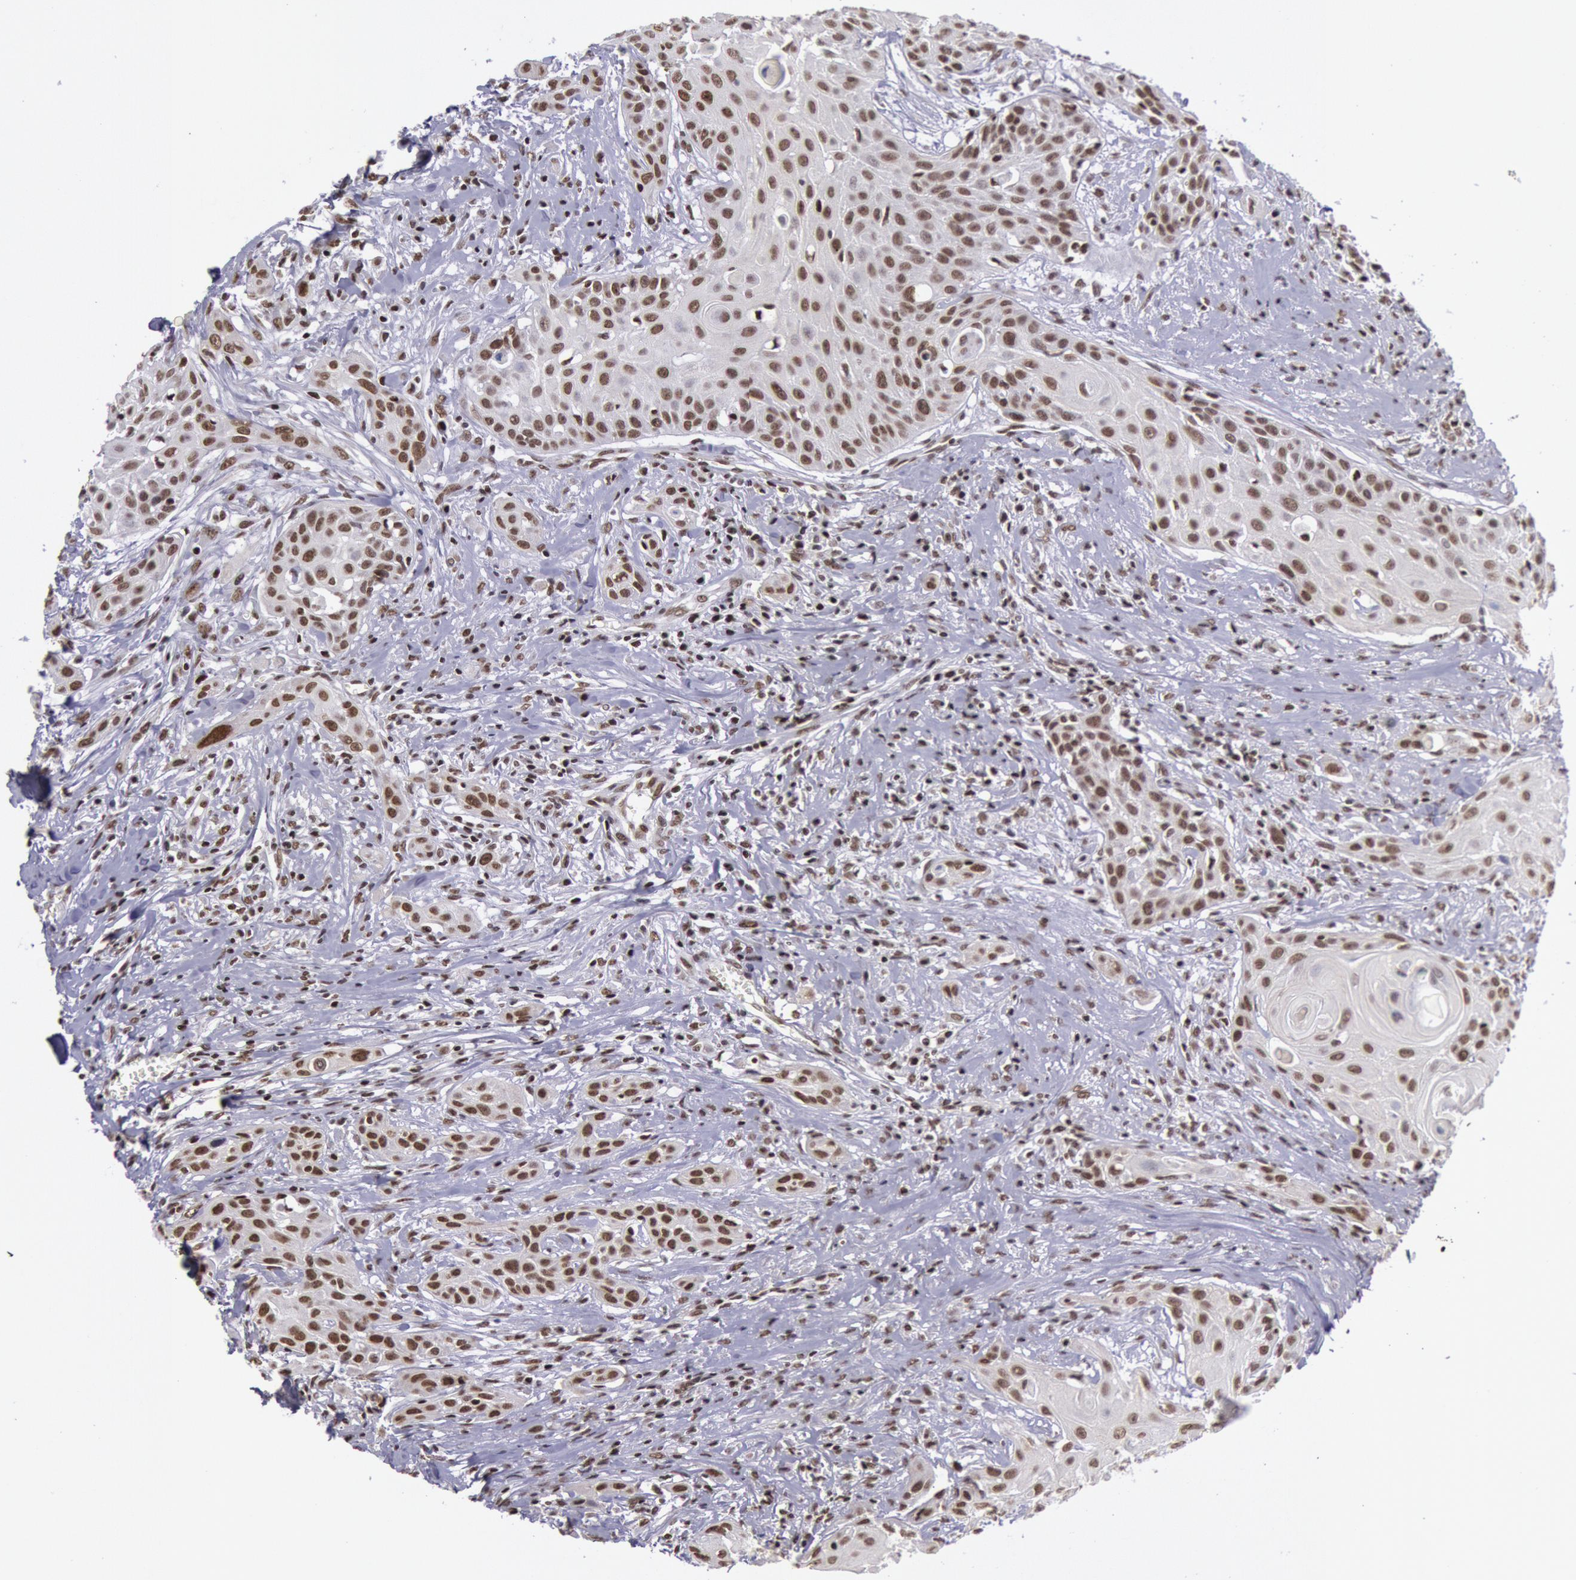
{"staining": {"intensity": "moderate", "quantity": ">75%", "location": "nuclear"}, "tissue": "head and neck cancer", "cell_type": "Tumor cells", "image_type": "cancer", "snomed": [{"axis": "morphology", "description": "Squamous cell carcinoma, NOS"}, {"axis": "morphology", "description": "Squamous cell carcinoma, metastatic, NOS"}, {"axis": "topography", "description": "Lymph node"}, {"axis": "topography", "description": "Salivary gland"}, {"axis": "topography", "description": "Head-Neck"}], "caption": "Head and neck cancer (squamous cell carcinoma) stained with DAB (3,3'-diaminobenzidine) immunohistochemistry exhibits medium levels of moderate nuclear expression in approximately >75% of tumor cells.", "gene": "NKAP", "patient": {"sex": "female", "age": 74}}